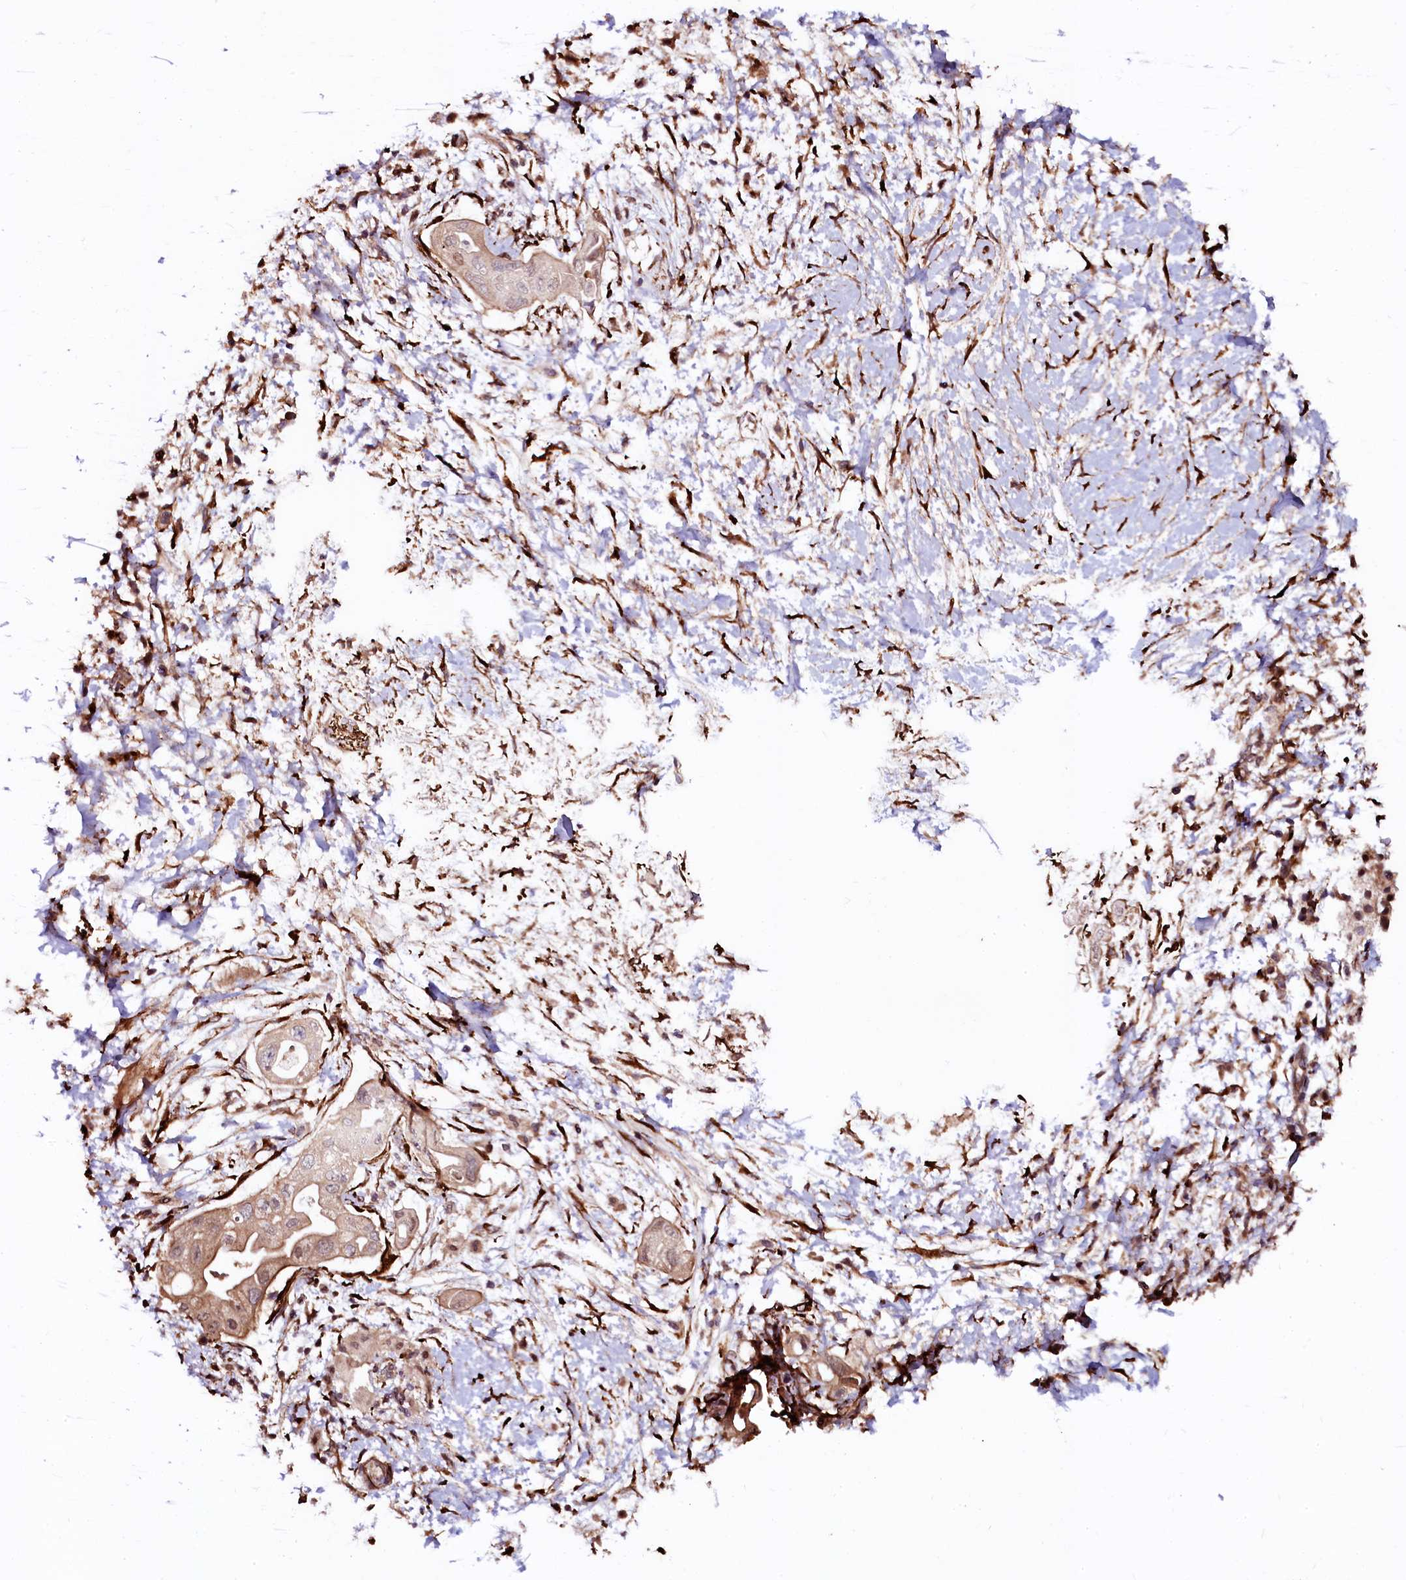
{"staining": {"intensity": "moderate", "quantity": ">75%", "location": "cytoplasmic/membranous,nuclear"}, "tissue": "pancreatic cancer", "cell_type": "Tumor cells", "image_type": "cancer", "snomed": [{"axis": "morphology", "description": "Adenocarcinoma, NOS"}, {"axis": "topography", "description": "Pancreas"}], "caption": "Brown immunohistochemical staining in adenocarcinoma (pancreatic) demonstrates moderate cytoplasmic/membranous and nuclear positivity in about >75% of tumor cells.", "gene": "N4BP1", "patient": {"sex": "male", "age": 68}}